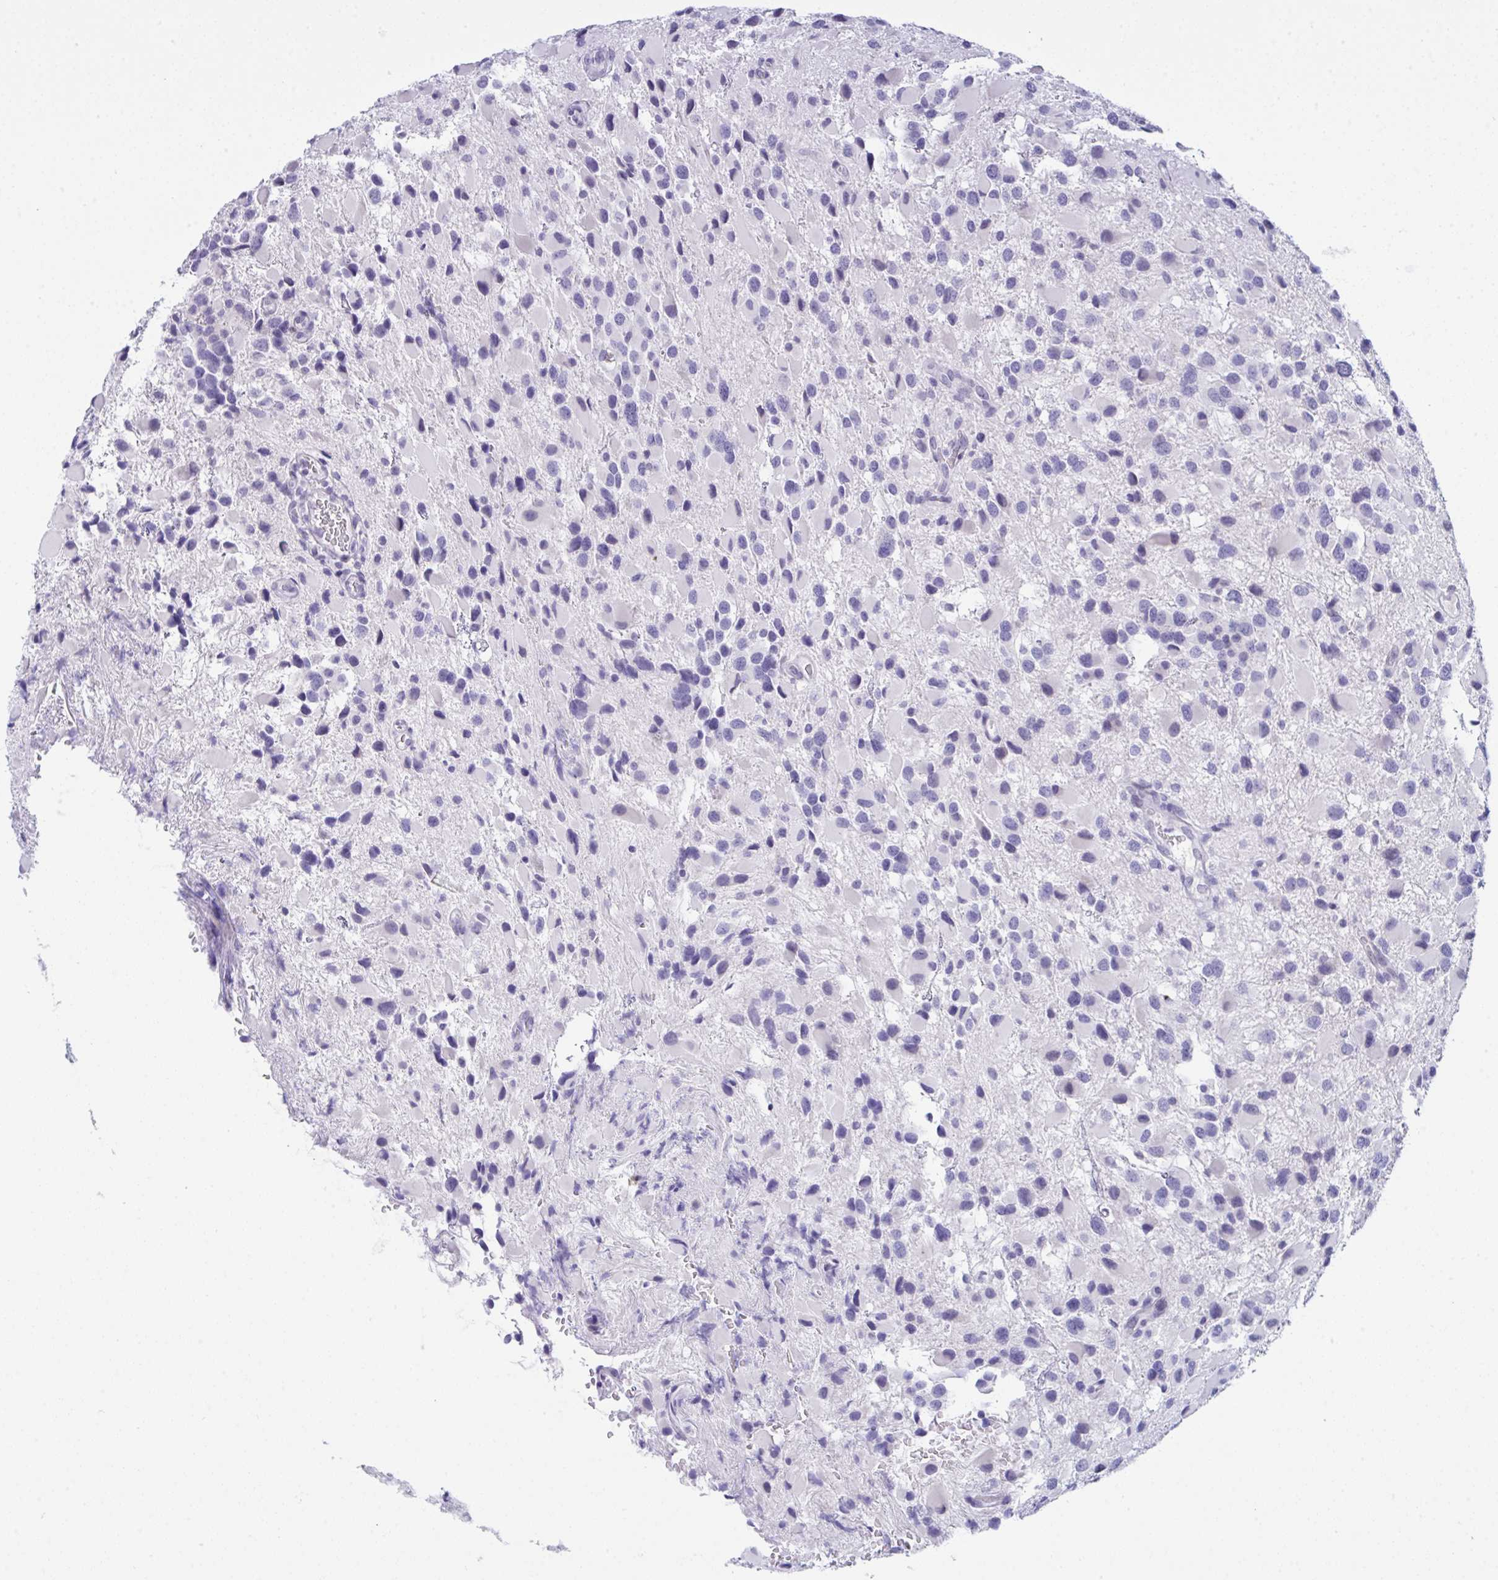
{"staining": {"intensity": "negative", "quantity": "none", "location": "none"}, "tissue": "glioma", "cell_type": "Tumor cells", "image_type": "cancer", "snomed": [{"axis": "morphology", "description": "Glioma, malignant, High grade"}, {"axis": "topography", "description": "Brain"}], "caption": "The image reveals no significant staining in tumor cells of malignant glioma (high-grade).", "gene": "PRDM9", "patient": {"sex": "female", "age": 40}}